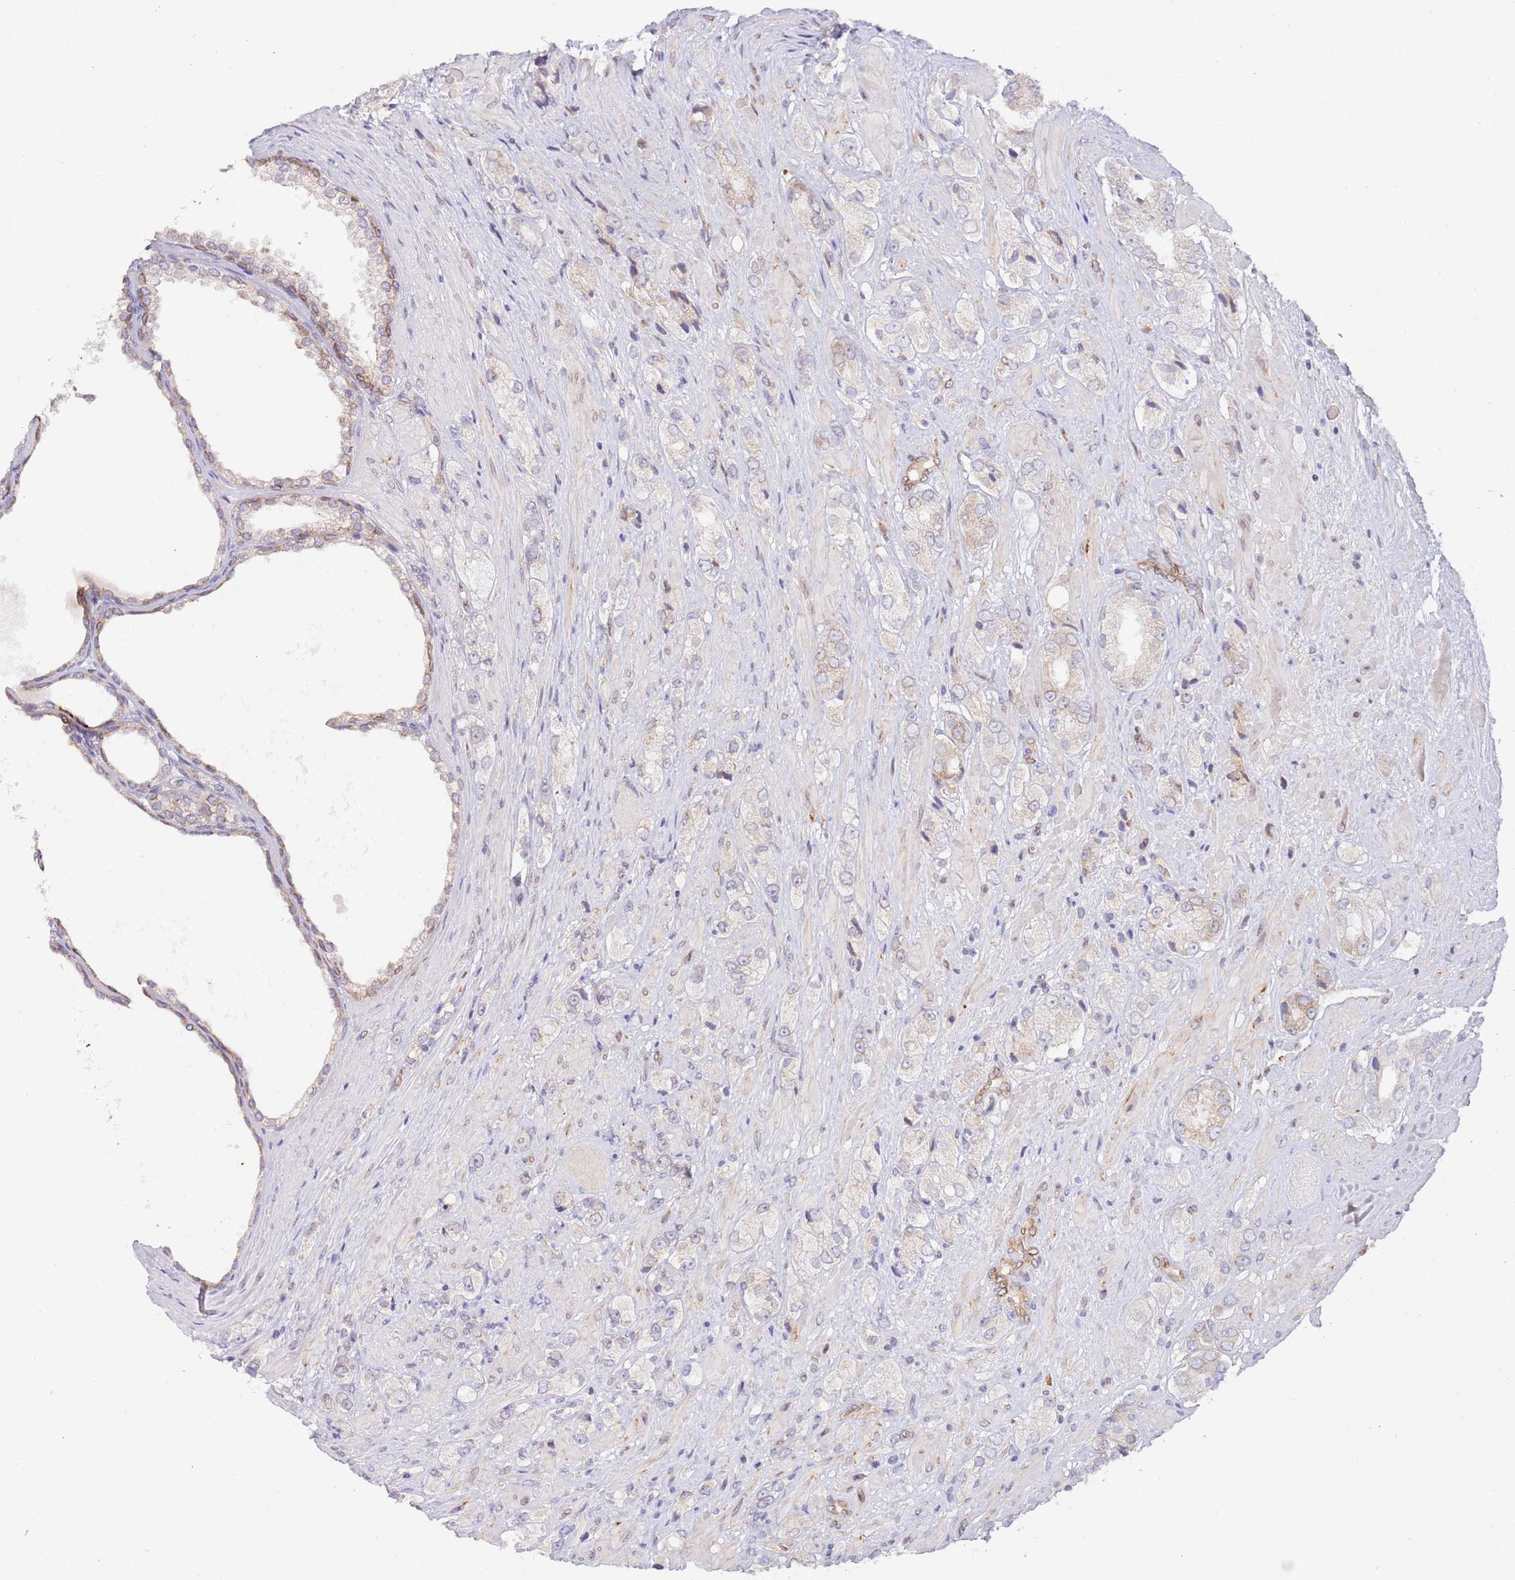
{"staining": {"intensity": "negative", "quantity": "none", "location": "none"}, "tissue": "prostate cancer", "cell_type": "Tumor cells", "image_type": "cancer", "snomed": [{"axis": "morphology", "description": "Adenocarcinoma, High grade"}, {"axis": "topography", "description": "Prostate and seminal vesicle, NOS"}], "caption": "Adenocarcinoma (high-grade) (prostate) was stained to show a protein in brown. There is no significant expression in tumor cells. Brightfield microscopy of immunohistochemistry stained with DAB (3,3'-diaminobenzidine) (brown) and hematoxylin (blue), captured at high magnification.", "gene": "EBPL", "patient": {"sex": "male", "age": 64}}